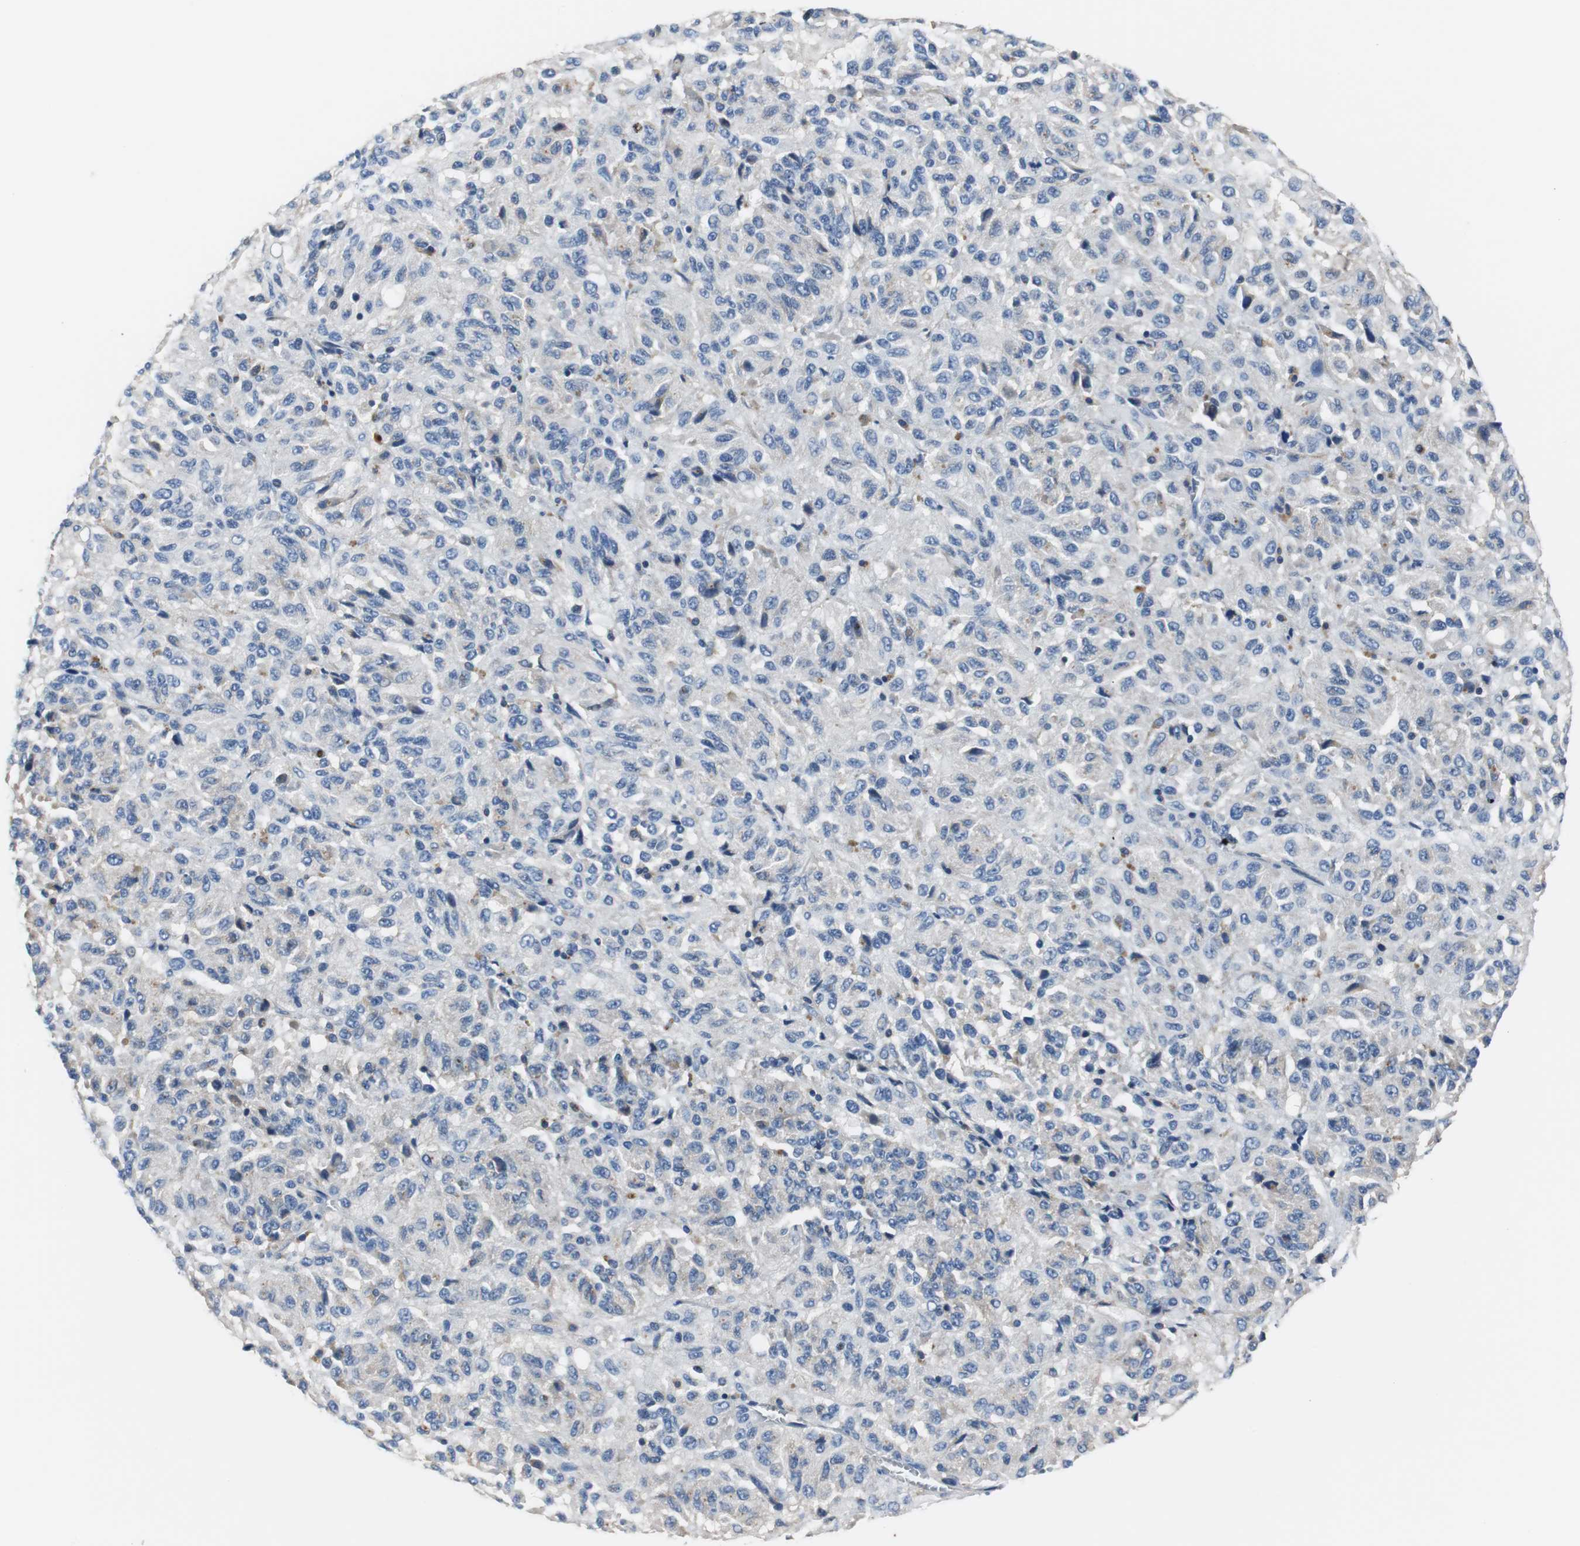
{"staining": {"intensity": "moderate", "quantity": ">75%", "location": "cytoplasmic/membranous"}, "tissue": "melanoma", "cell_type": "Tumor cells", "image_type": "cancer", "snomed": [{"axis": "morphology", "description": "Malignant melanoma, Metastatic site"}, {"axis": "topography", "description": "Lung"}], "caption": "Immunohistochemical staining of malignant melanoma (metastatic site) demonstrates moderate cytoplasmic/membranous protein expression in about >75% of tumor cells. (DAB = brown stain, brightfield microscopy at high magnification).", "gene": "VAMP8", "patient": {"sex": "male", "age": 64}}